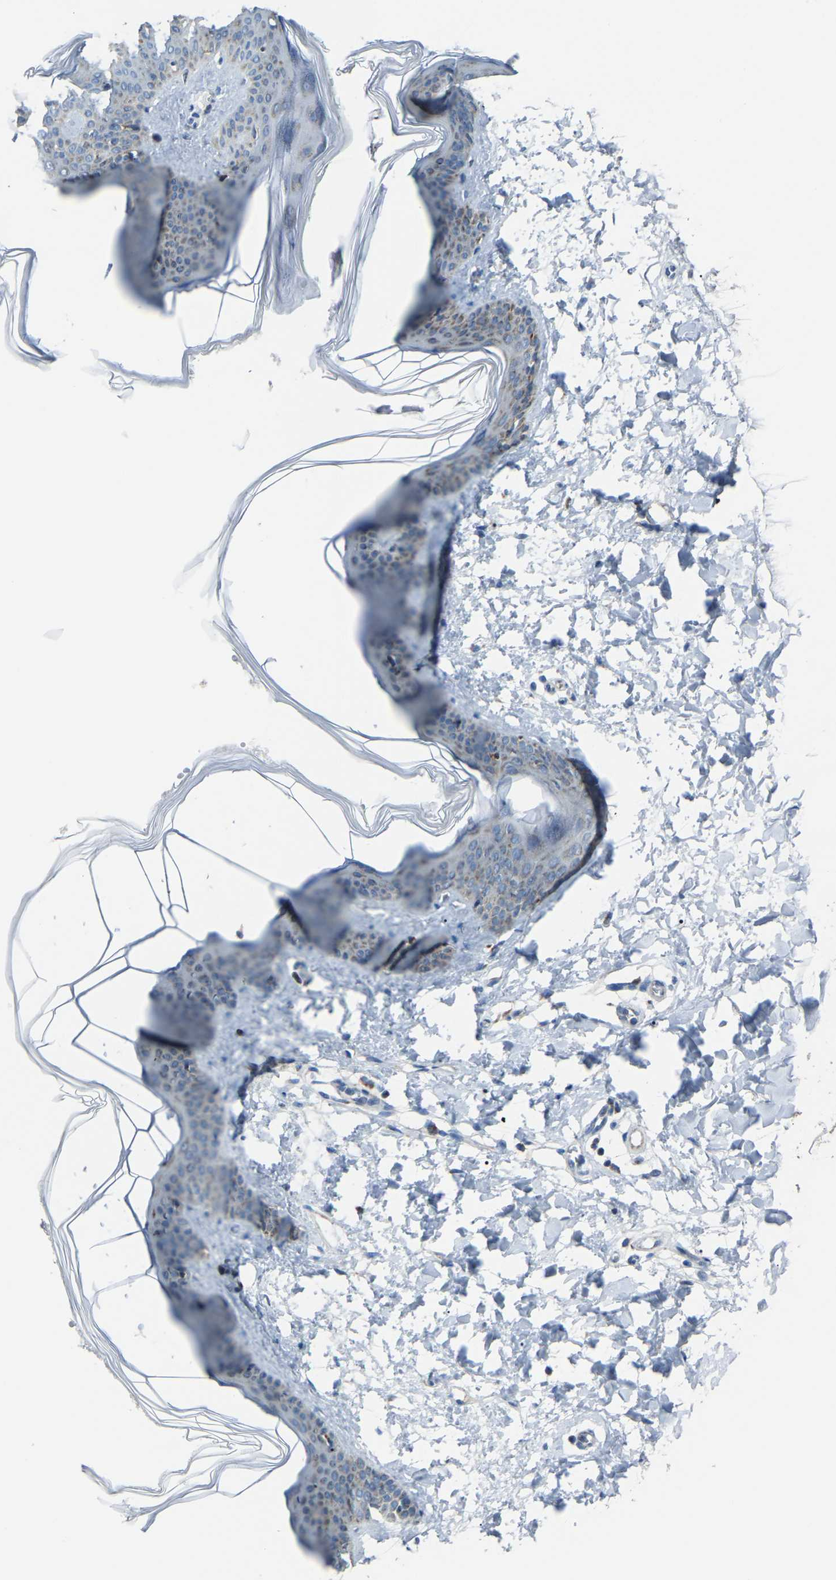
{"staining": {"intensity": "weak", "quantity": ">75%", "location": "cytoplasmic/membranous"}, "tissue": "skin", "cell_type": "Fibroblasts", "image_type": "normal", "snomed": [{"axis": "morphology", "description": "Normal tissue, NOS"}, {"axis": "topography", "description": "Skin"}], "caption": "A brown stain highlights weak cytoplasmic/membranous positivity of a protein in fibroblasts of normal skin.", "gene": "CANT1", "patient": {"sex": "female", "age": 17}}